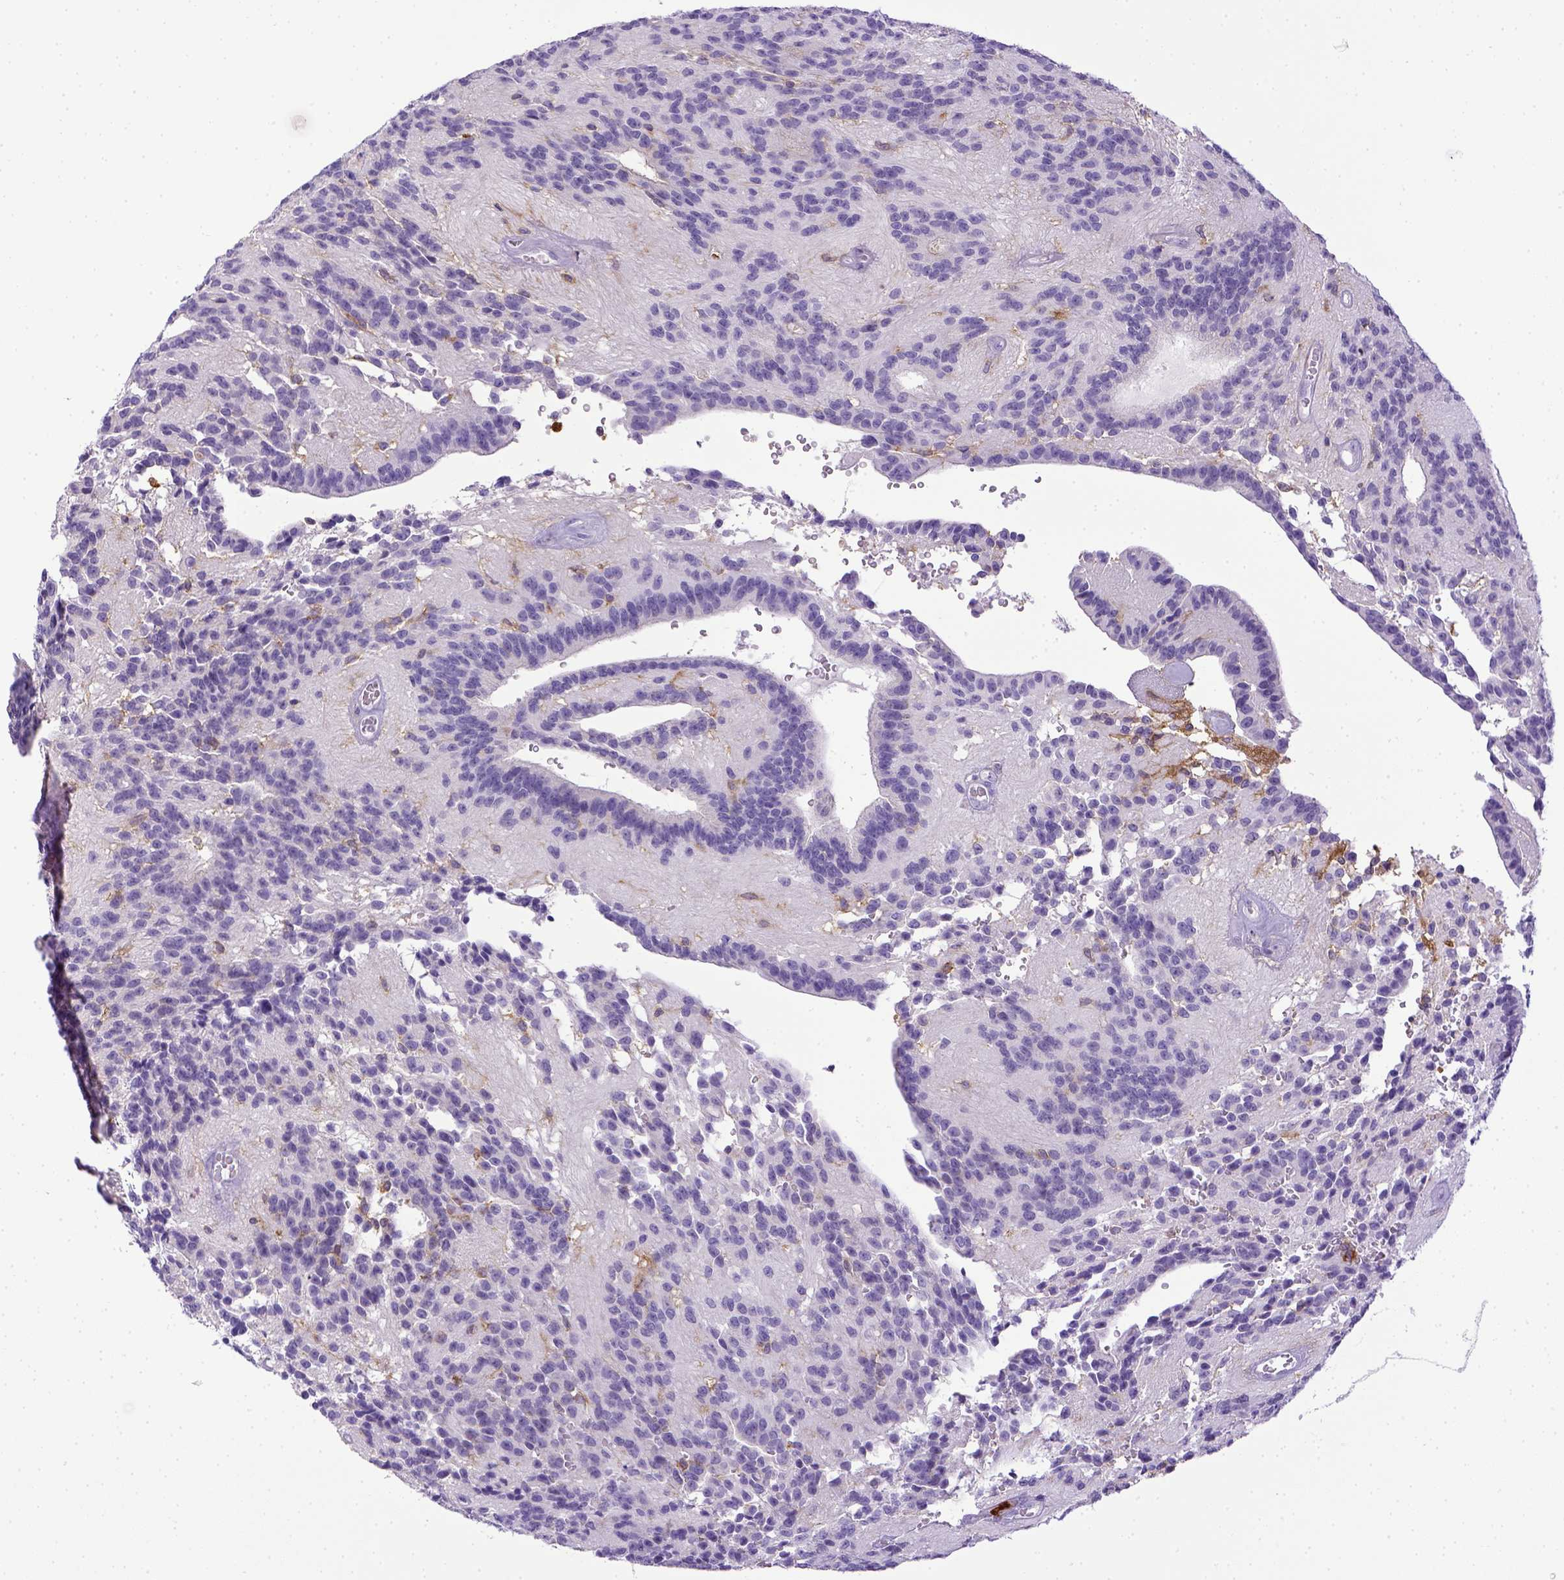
{"staining": {"intensity": "negative", "quantity": "none", "location": "none"}, "tissue": "glioma", "cell_type": "Tumor cells", "image_type": "cancer", "snomed": [{"axis": "morphology", "description": "Glioma, malignant, Low grade"}, {"axis": "topography", "description": "Brain"}], "caption": "Immunohistochemistry (IHC) image of human malignant glioma (low-grade) stained for a protein (brown), which exhibits no positivity in tumor cells.", "gene": "ITGAM", "patient": {"sex": "male", "age": 31}}